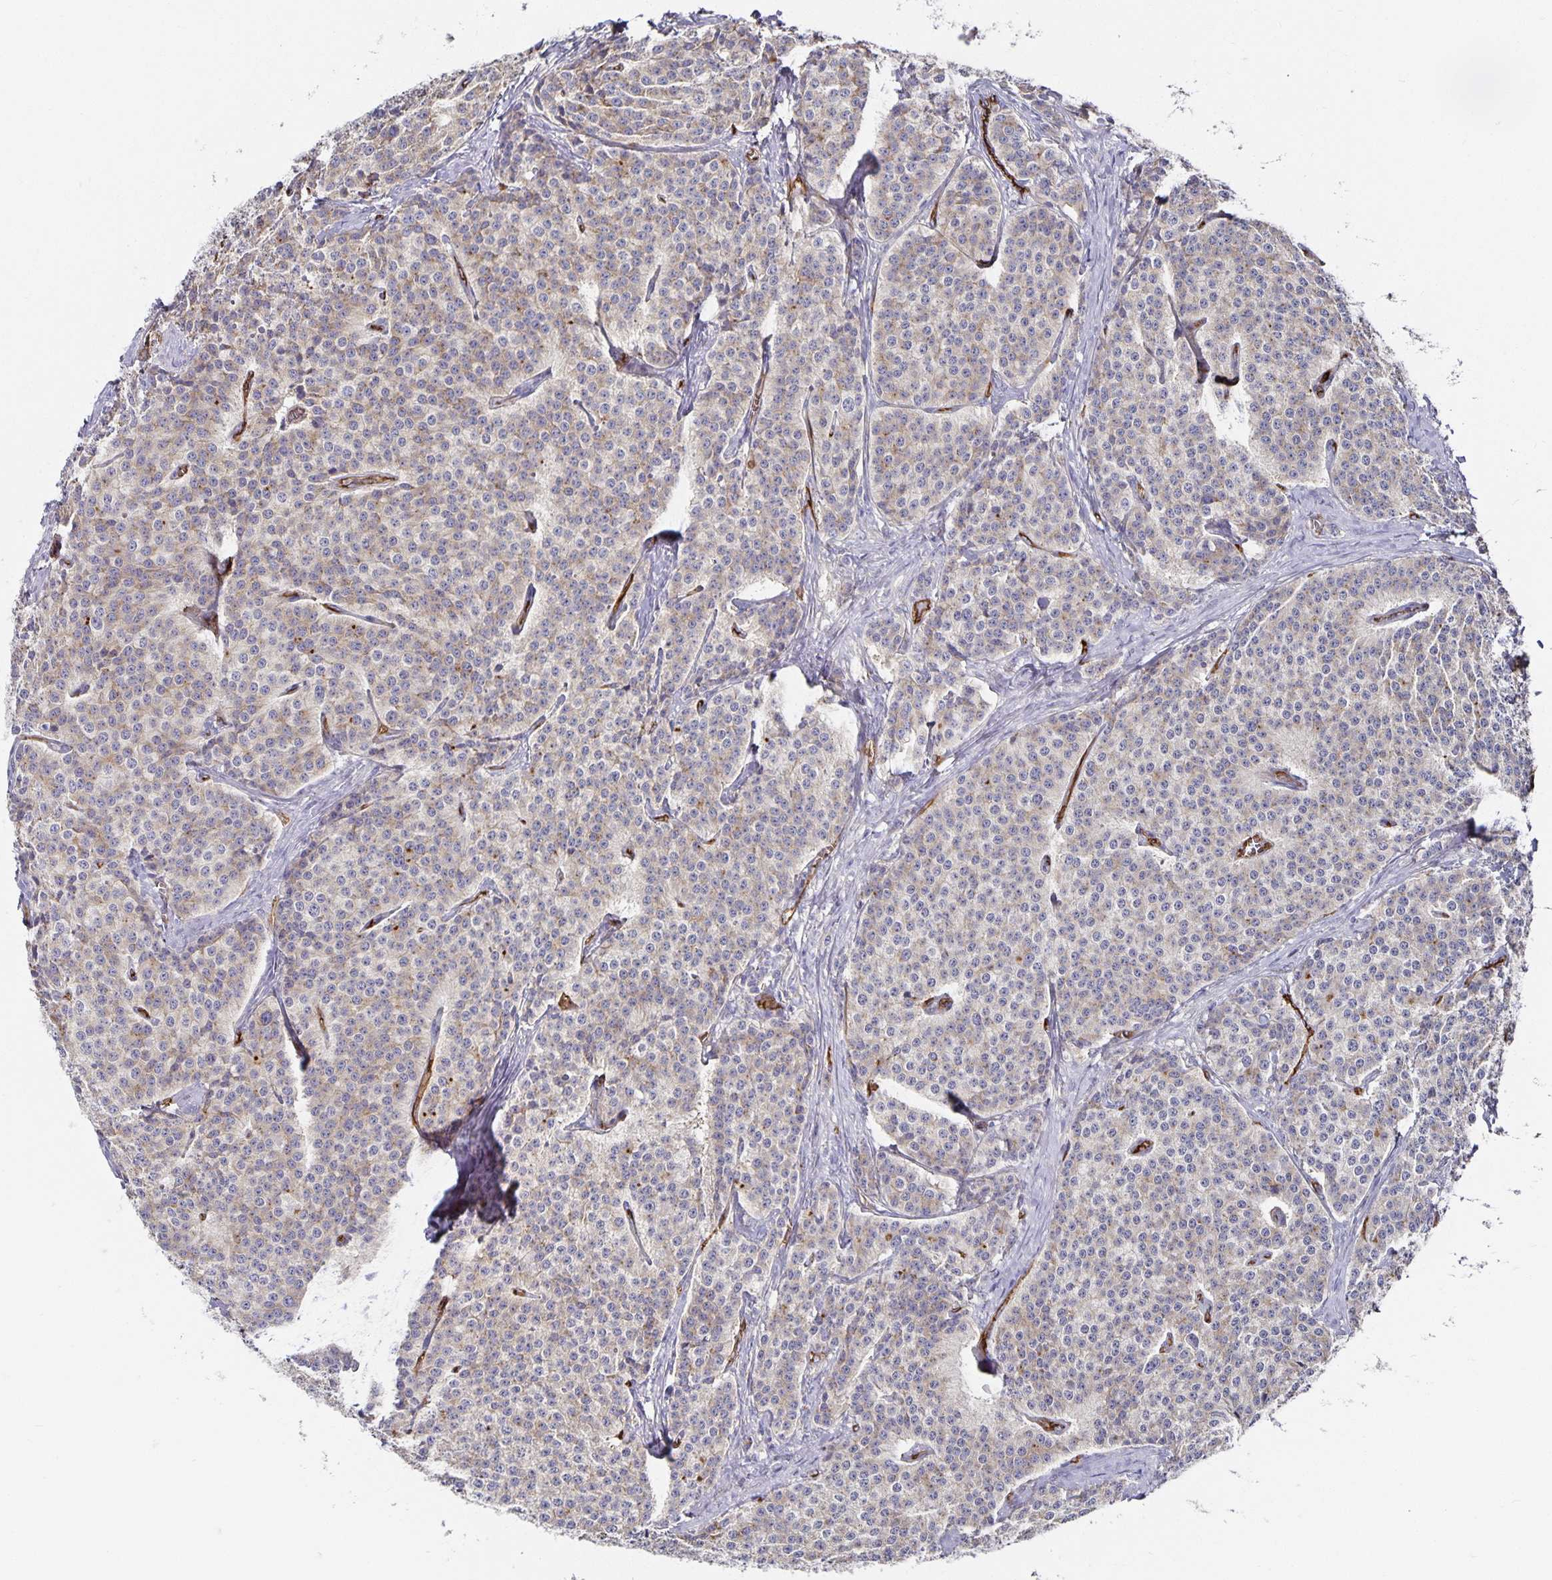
{"staining": {"intensity": "weak", "quantity": "25%-75%", "location": "cytoplasmic/membranous"}, "tissue": "carcinoid", "cell_type": "Tumor cells", "image_type": "cancer", "snomed": [{"axis": "morphology", "description": "Carcinoid, malignant, NOS"}, {"axis": "topography", "description": "Small intestine"}], "caption": "Approximately 25%-75% of tumor cells in human carcinoid show weak cytoplasmic/membranous protein staining as visualized by brown immunohistochemical staining.", "gene": "PODXL", "patient": {"sex": "female", "age": 64}}